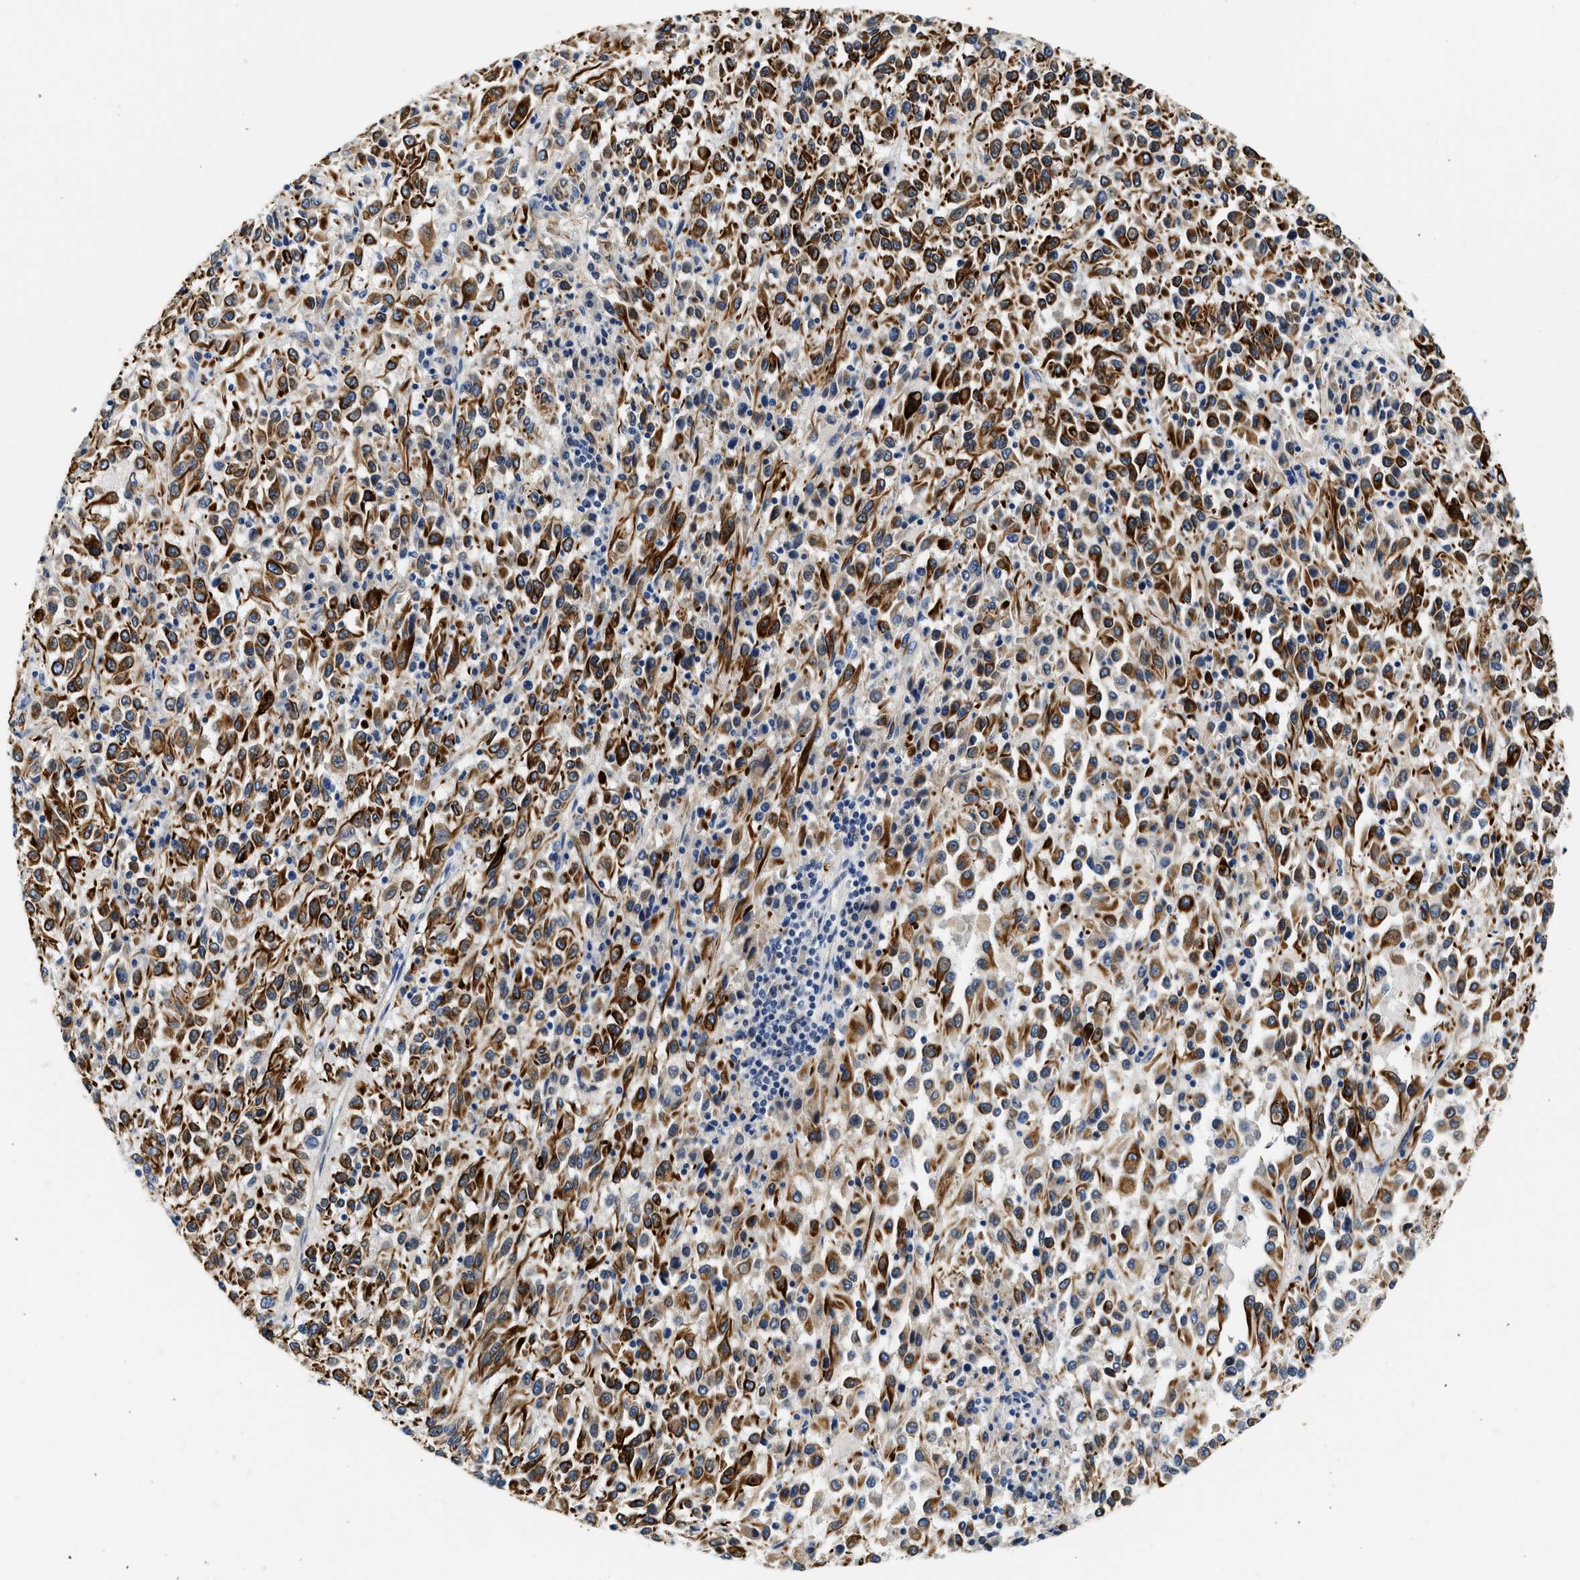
{"staining": {"intensity": "moderate", "quantity": ">75%", "location": "cytoplasmic/membranous"}, "tissue": "melanoma", "cell_type": "Tumor cells", "image_type": "cancer", "snomed": [{"axis": "morphology", "description": "Malignant melanoma, Metastatic site"}, {"axis": "topography", "description": "Lung"}], "caption": "Malignant melanoma (metastatic site) stained with DAB (3,3'-diaminobenzidine) immunohistochemistry (IHC) shows medium levels of moderate cytoplasmic/membranous staining in approximately >75% of tumor cells.", "gene": "MED22", "patient": {"sex": "male", "age": 64}}